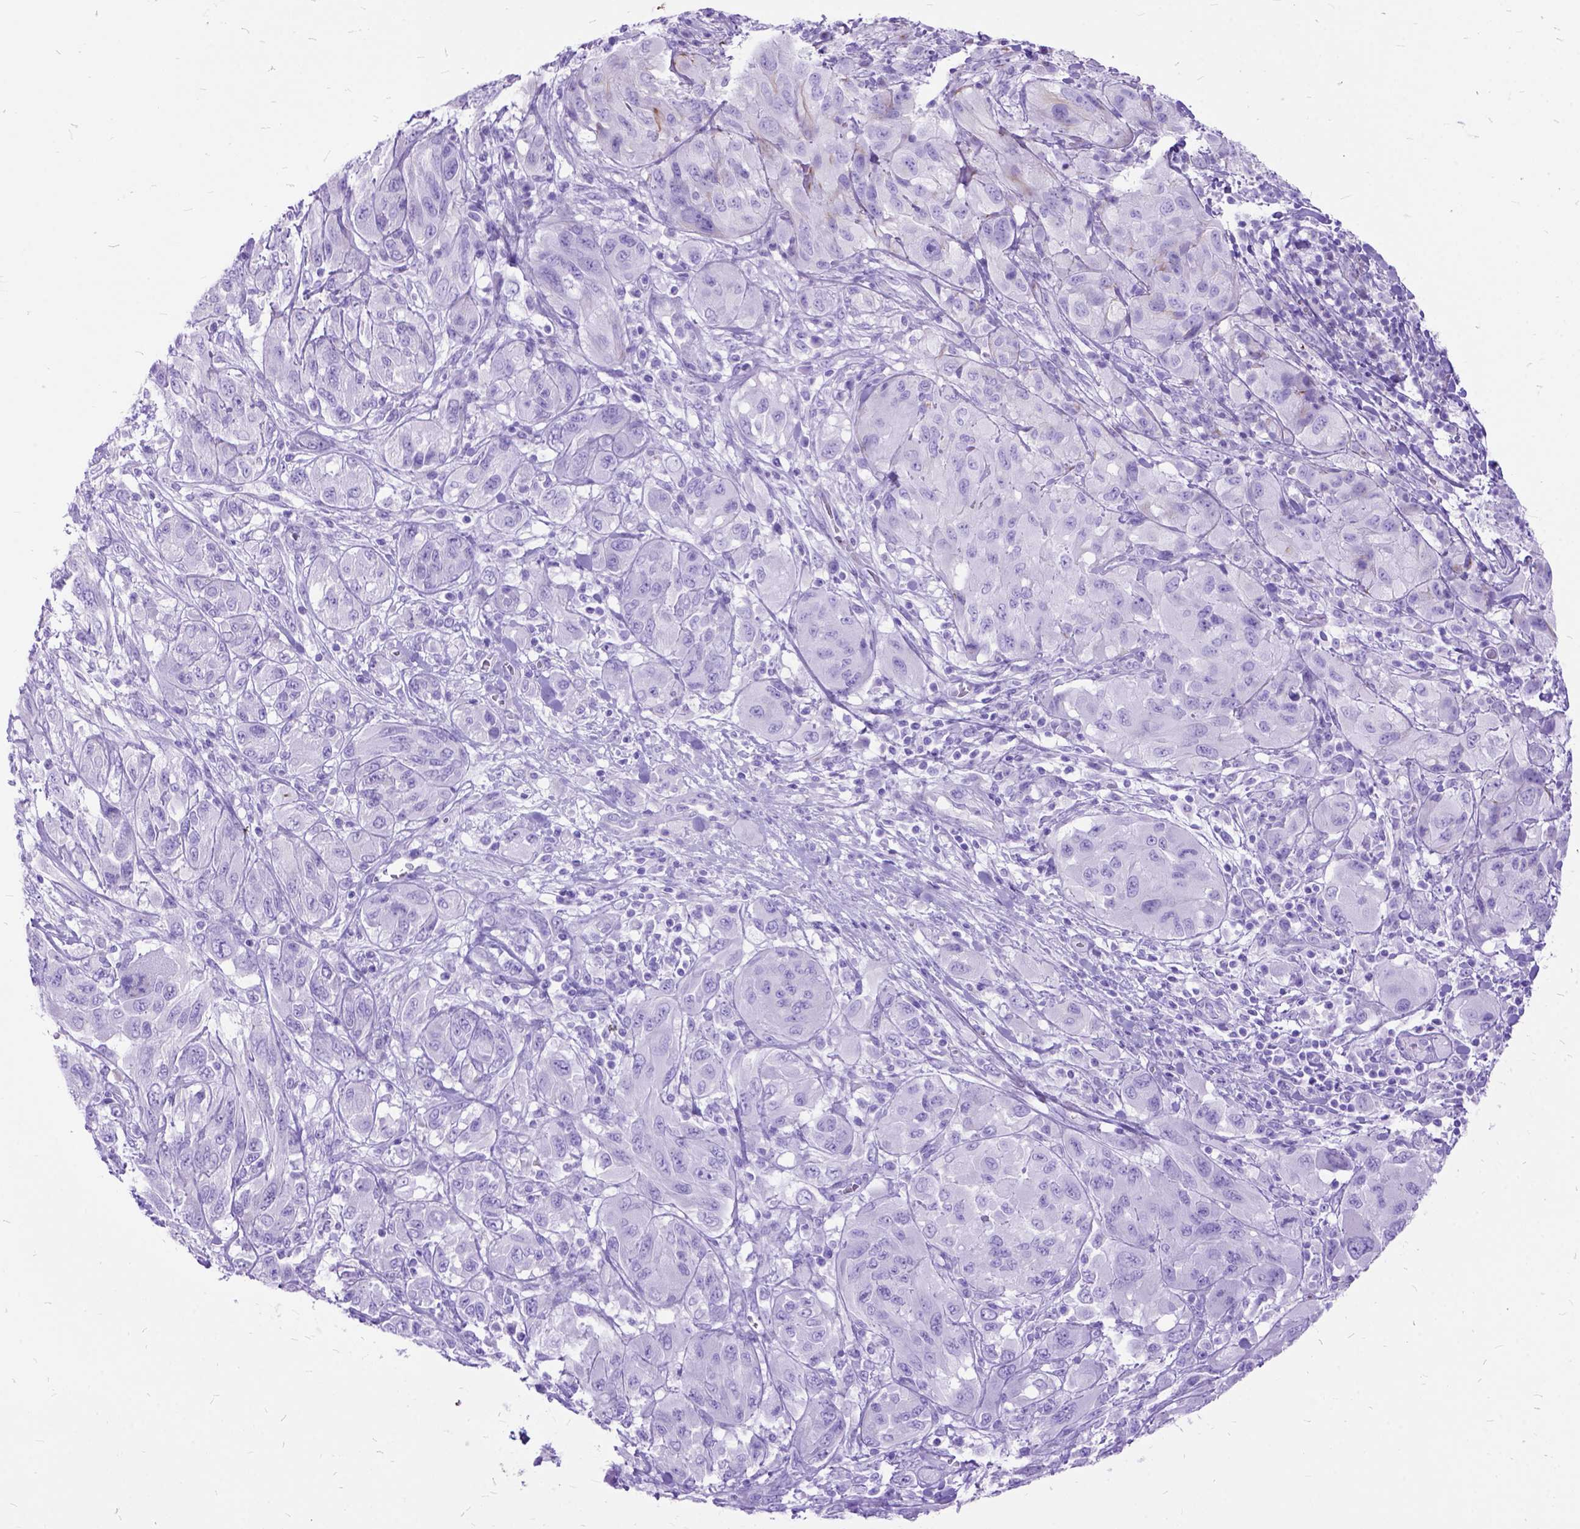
{"staining": {"intensity": "negative", "quantity": "none", "location": "none"}, "tissue": "melanoma", "cell_type": "Tumor cells", "image_type": "cancer", "snomed": [{"axis": "morphology", "description": "Malignant melanoma, NOS"}, {"axis": "topography", "description": "Skin"}], "caption": "DAB immunohistochemical staining of human malignant melanoma demonstrates no significant expression in tumor cells.", "gene": "DNAH2", "patient": {"sex": "female", "age": 91}}